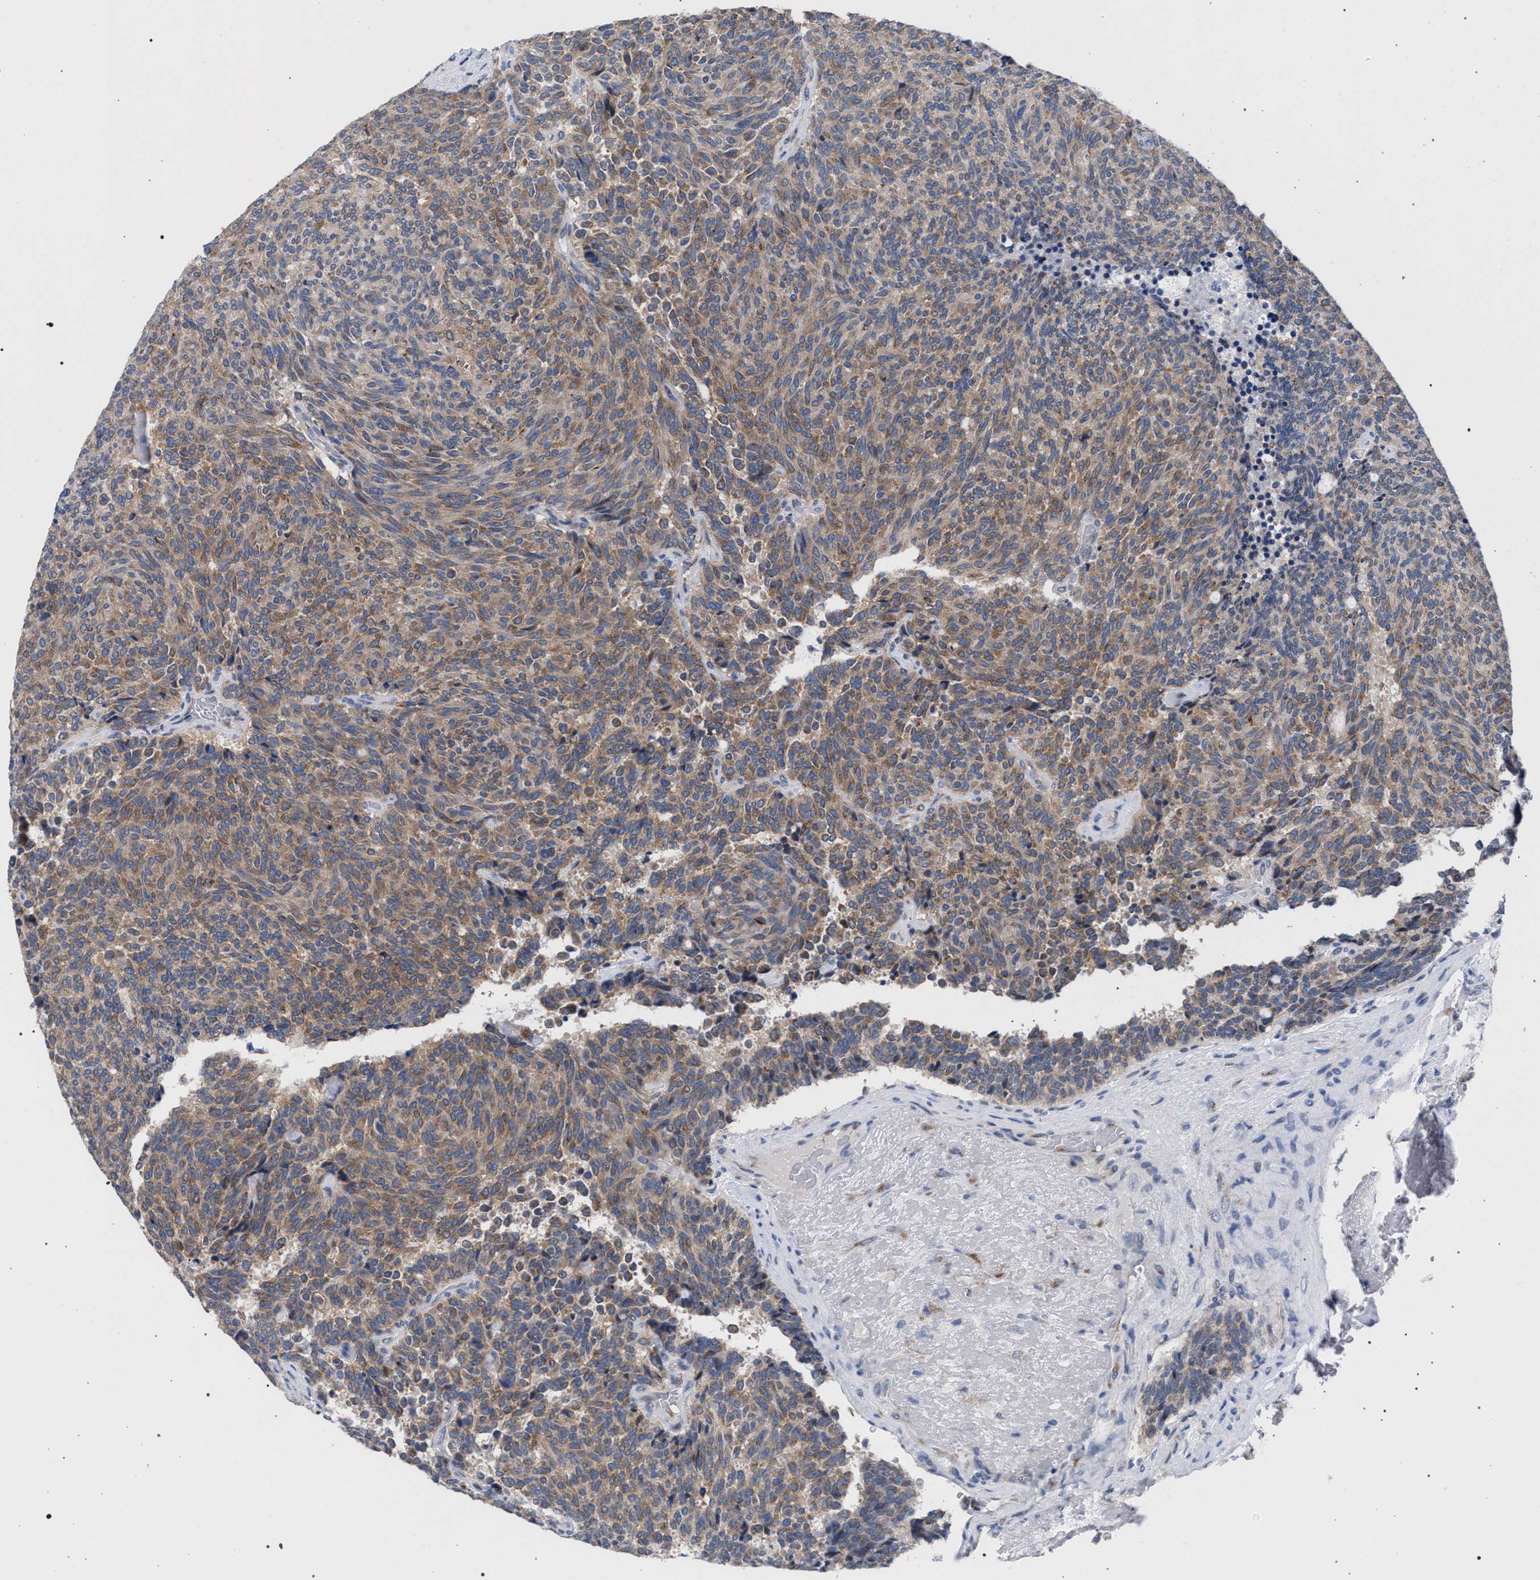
{"staining": {"intensity": "moderate", "quantity": ">75%", "location": "cytoplasmic/membranous"}, "tissue": "carcinoid", "cell_type": "Tumor cells", "image_type": "cancer", "snomed": [{"axis": "morphology", "description": "Carcinoid, malignant, NOS"}, {"axis": "topography", "description": "Pancreas"}], "caption": "DAB (3,3'-diaminobenzidine) immunohistochemical staining of malignant carcinoid reveals moderate cytoplasmic/membranous protein expression in approximately >75% of tumor cells.", "gene": "GOLGA2", "patient": {"sex": "female", "age": 54}}